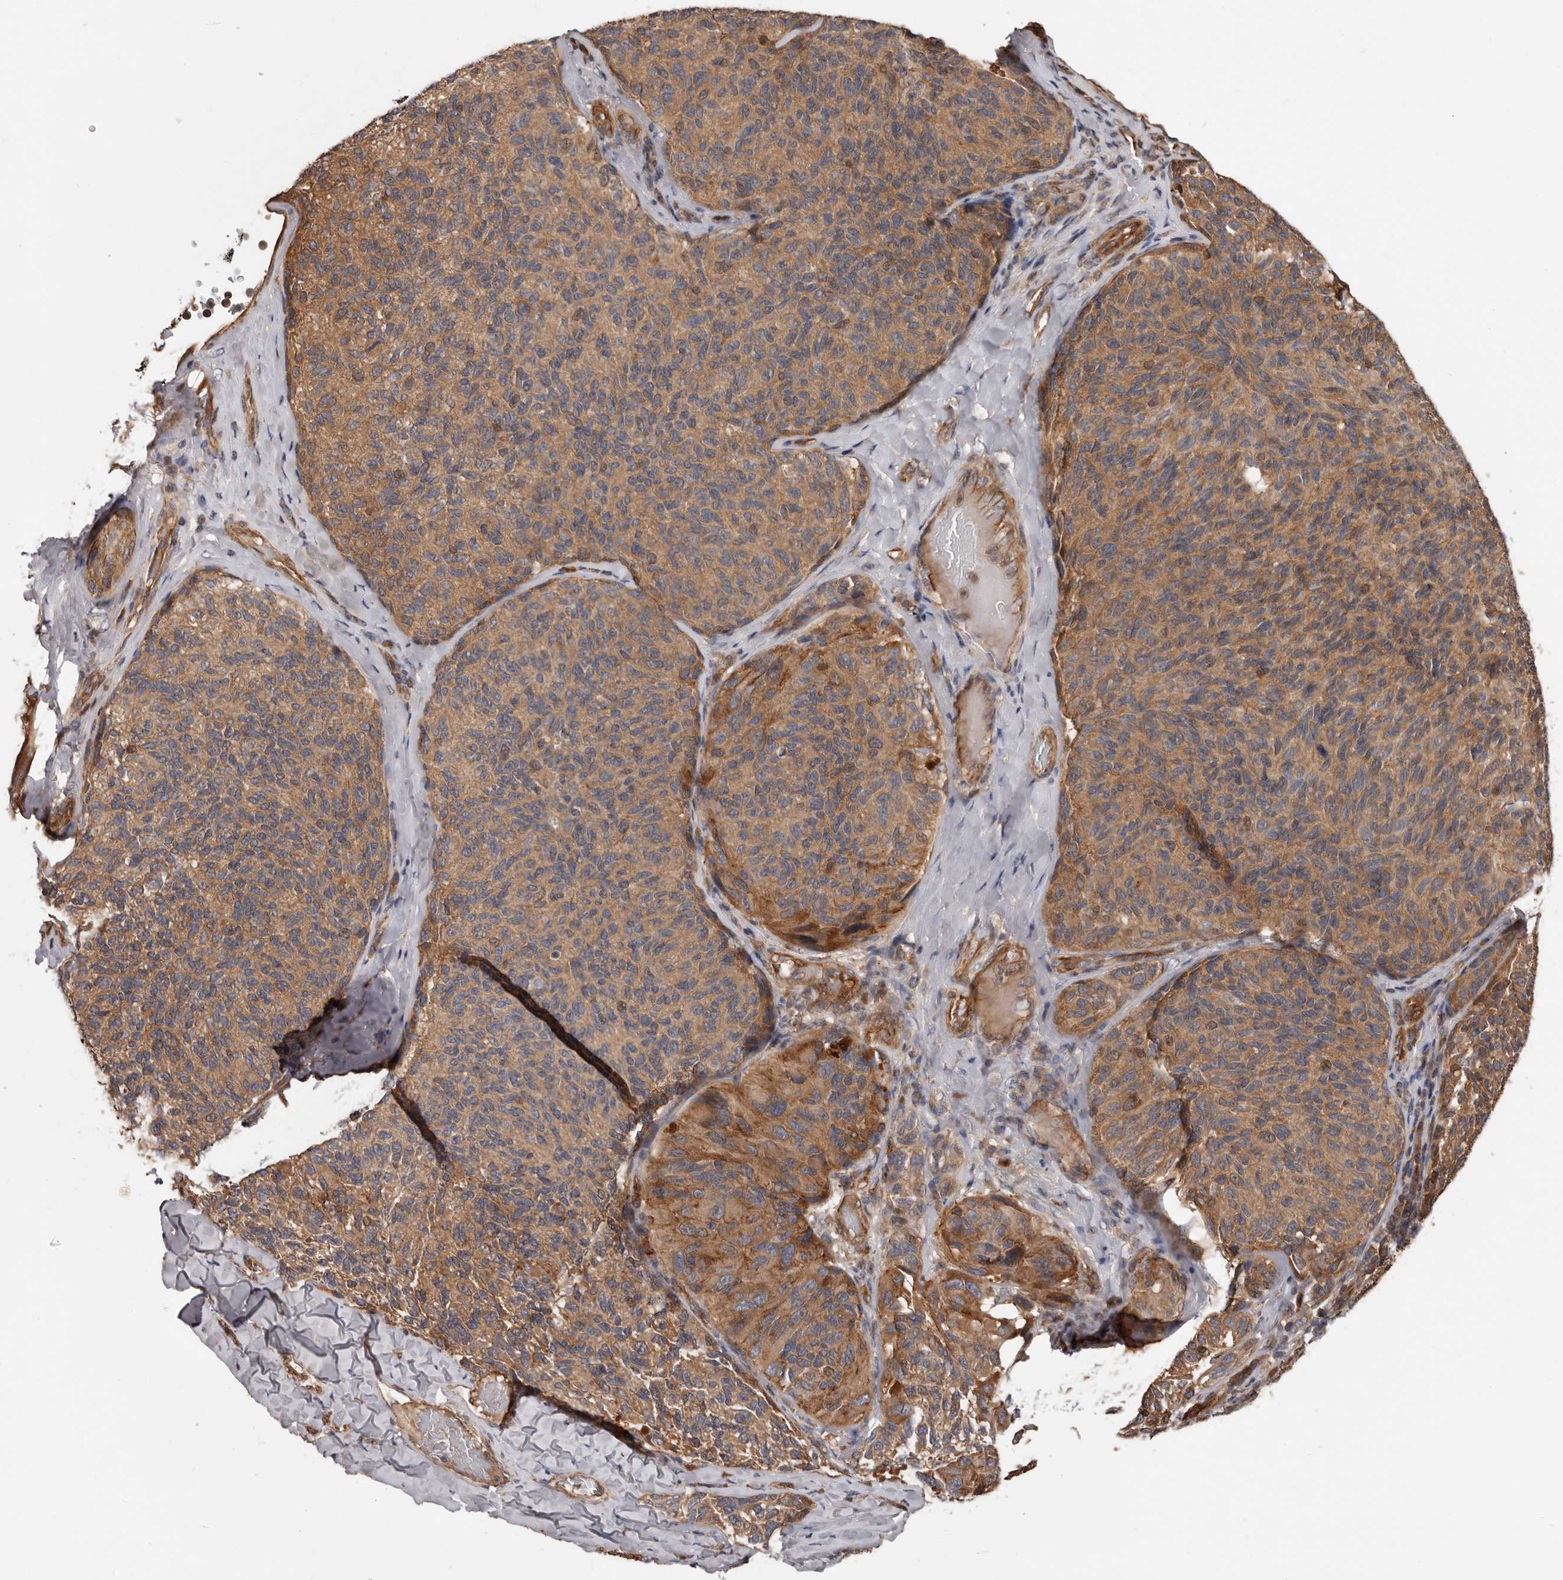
{"staining": {"intensity": "moderate", "quantity": ">75%", "location": "cytoplasmic/membranous"}, "tissue": "melanoma", "cell_type": "Tumor cells", "image_type": "cancer", "snomed": [{"axis": "morphology", "description": "Malignant melanoma, NOS"}, {"axis": "topography", "description": "Skin"}], "caption": "A brown stain highlights moderate cytoplasmic/membranous expression of a protein in human melanoma tumor cells.", "gene": "PNRC2", "patient": {"sex": "female", "age": 73}}